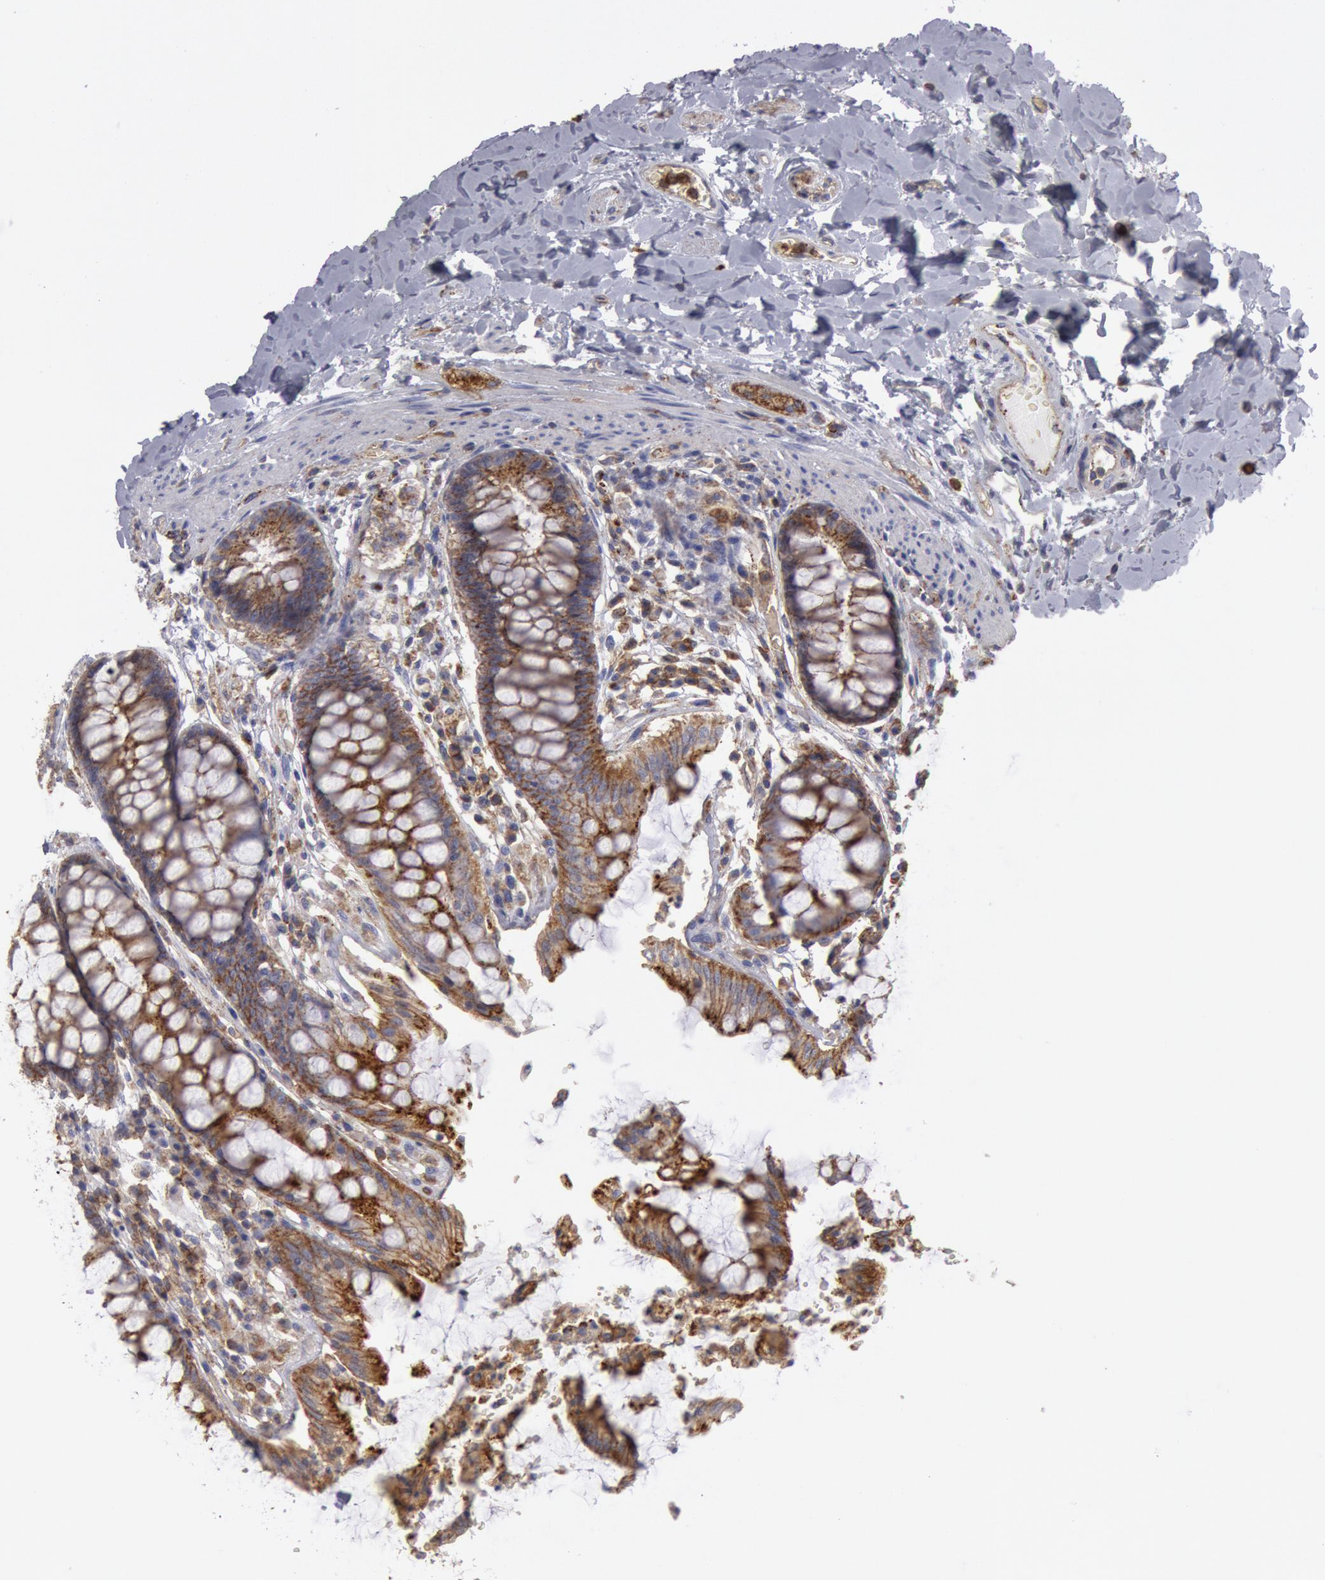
{"staining": {"intensity": "moderate", "quantity": ">75%", "location": "cytoplasmic/membranous"}, "tissue": "rectum", "cell_type": "Glandular cells", "image_type": "normal", "snomed": [{"axis": "morphology", "description": "Normal tissue, NOS"}, {"axis": "topography", "description": "Rectum"}], "caption": "Immunohistochemical staining of benign rectum reveals >75% levels of moderate cytoplasmic/membranous protein staining in about >75% of glandular cells.", "gene": "FLOT1", "patient": {"sex": "female", "age": 46}}